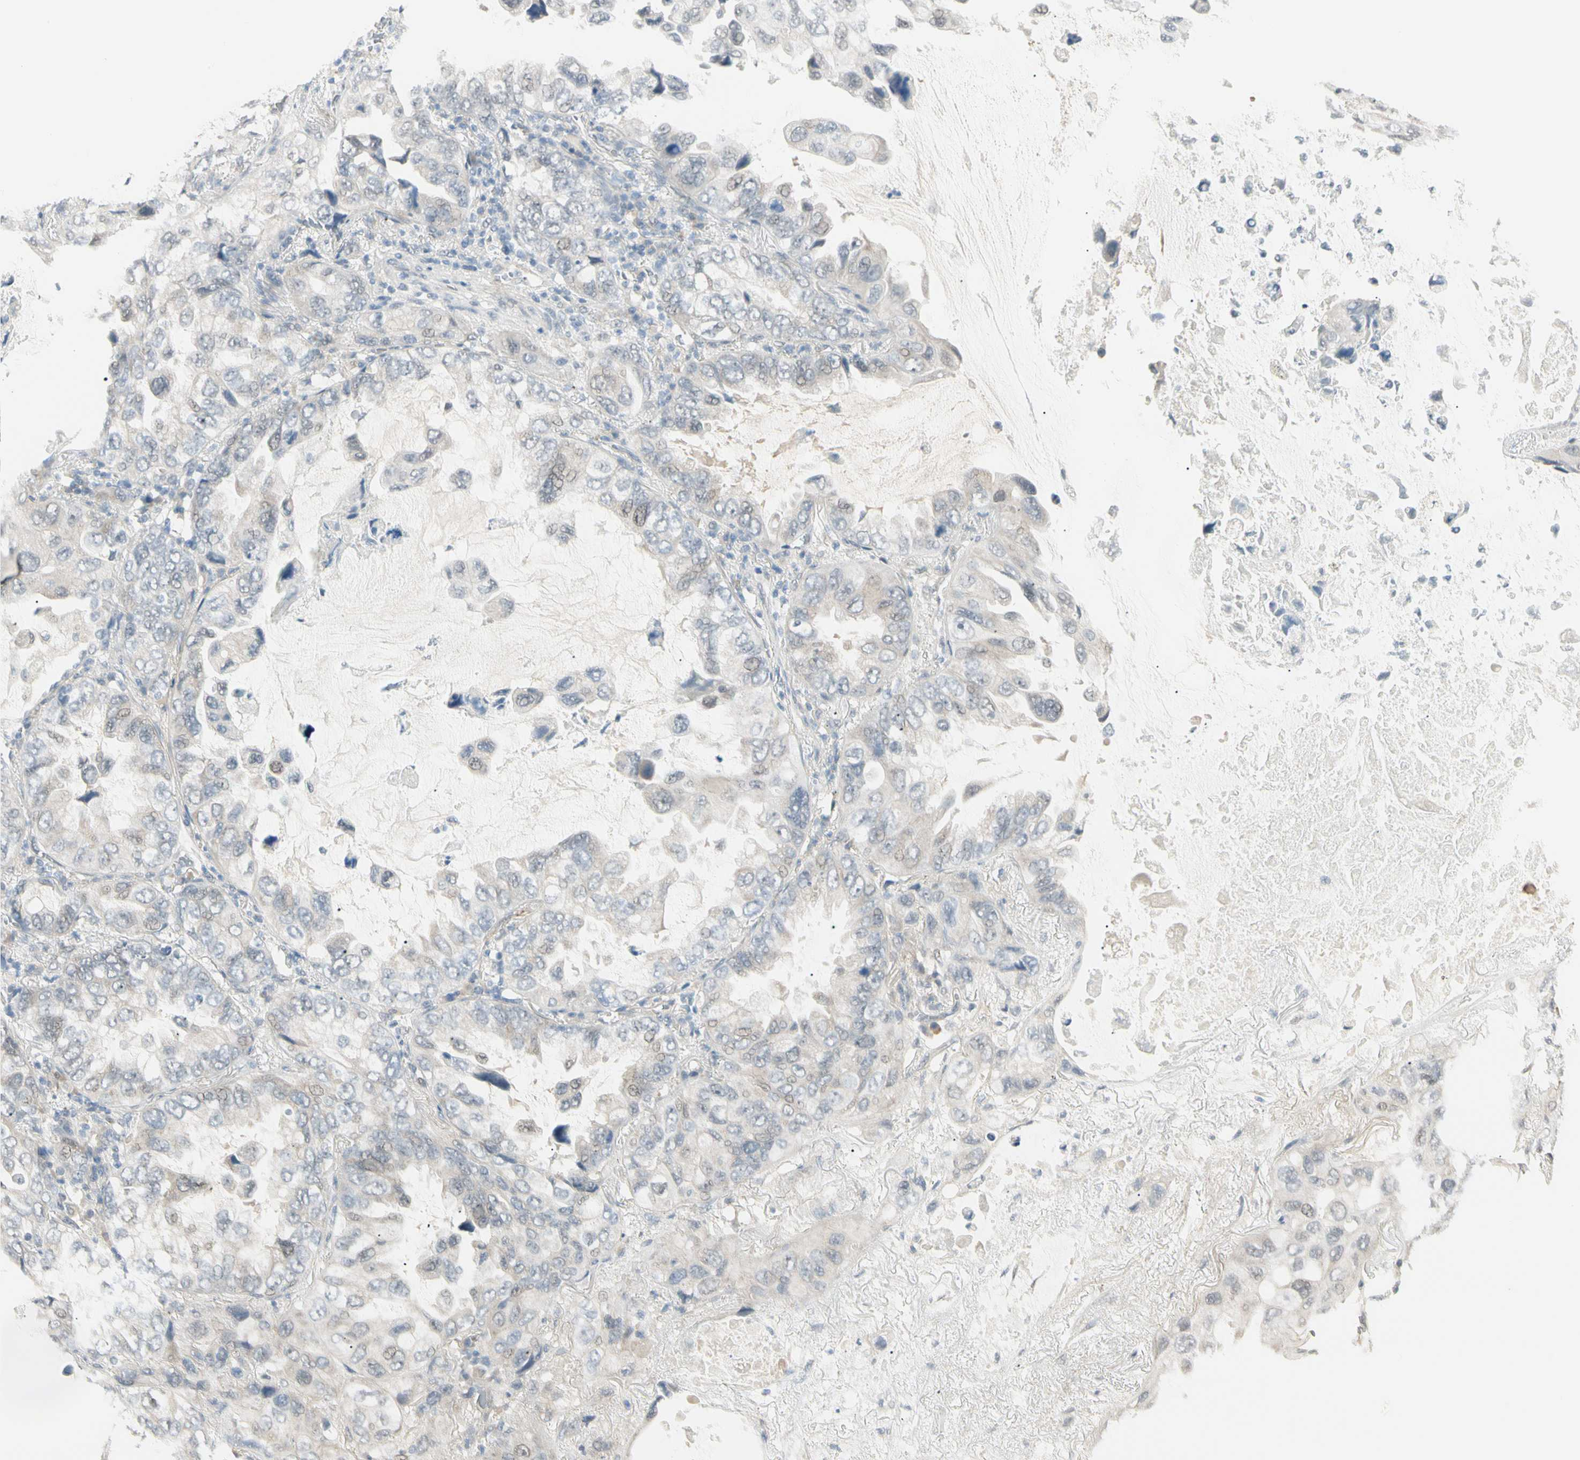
{"staining": {"intensity": "negative", "quantity": "none", "location": "none"}, "tissue": "lung cancer", "cell_type": "Tumor cells", "image_type": "cancer", "snomed": [{"axis": "morphology", "description": "Squamous cell carcinoma, NOS"}, {"axis": "topography", "description": "Lung"}], "caption": "The micrograph demonstrates no significant positivity in tumor cells of lung cancer.", "gene": "ASPN", "patient": {"sex": "female", "age": 73}}